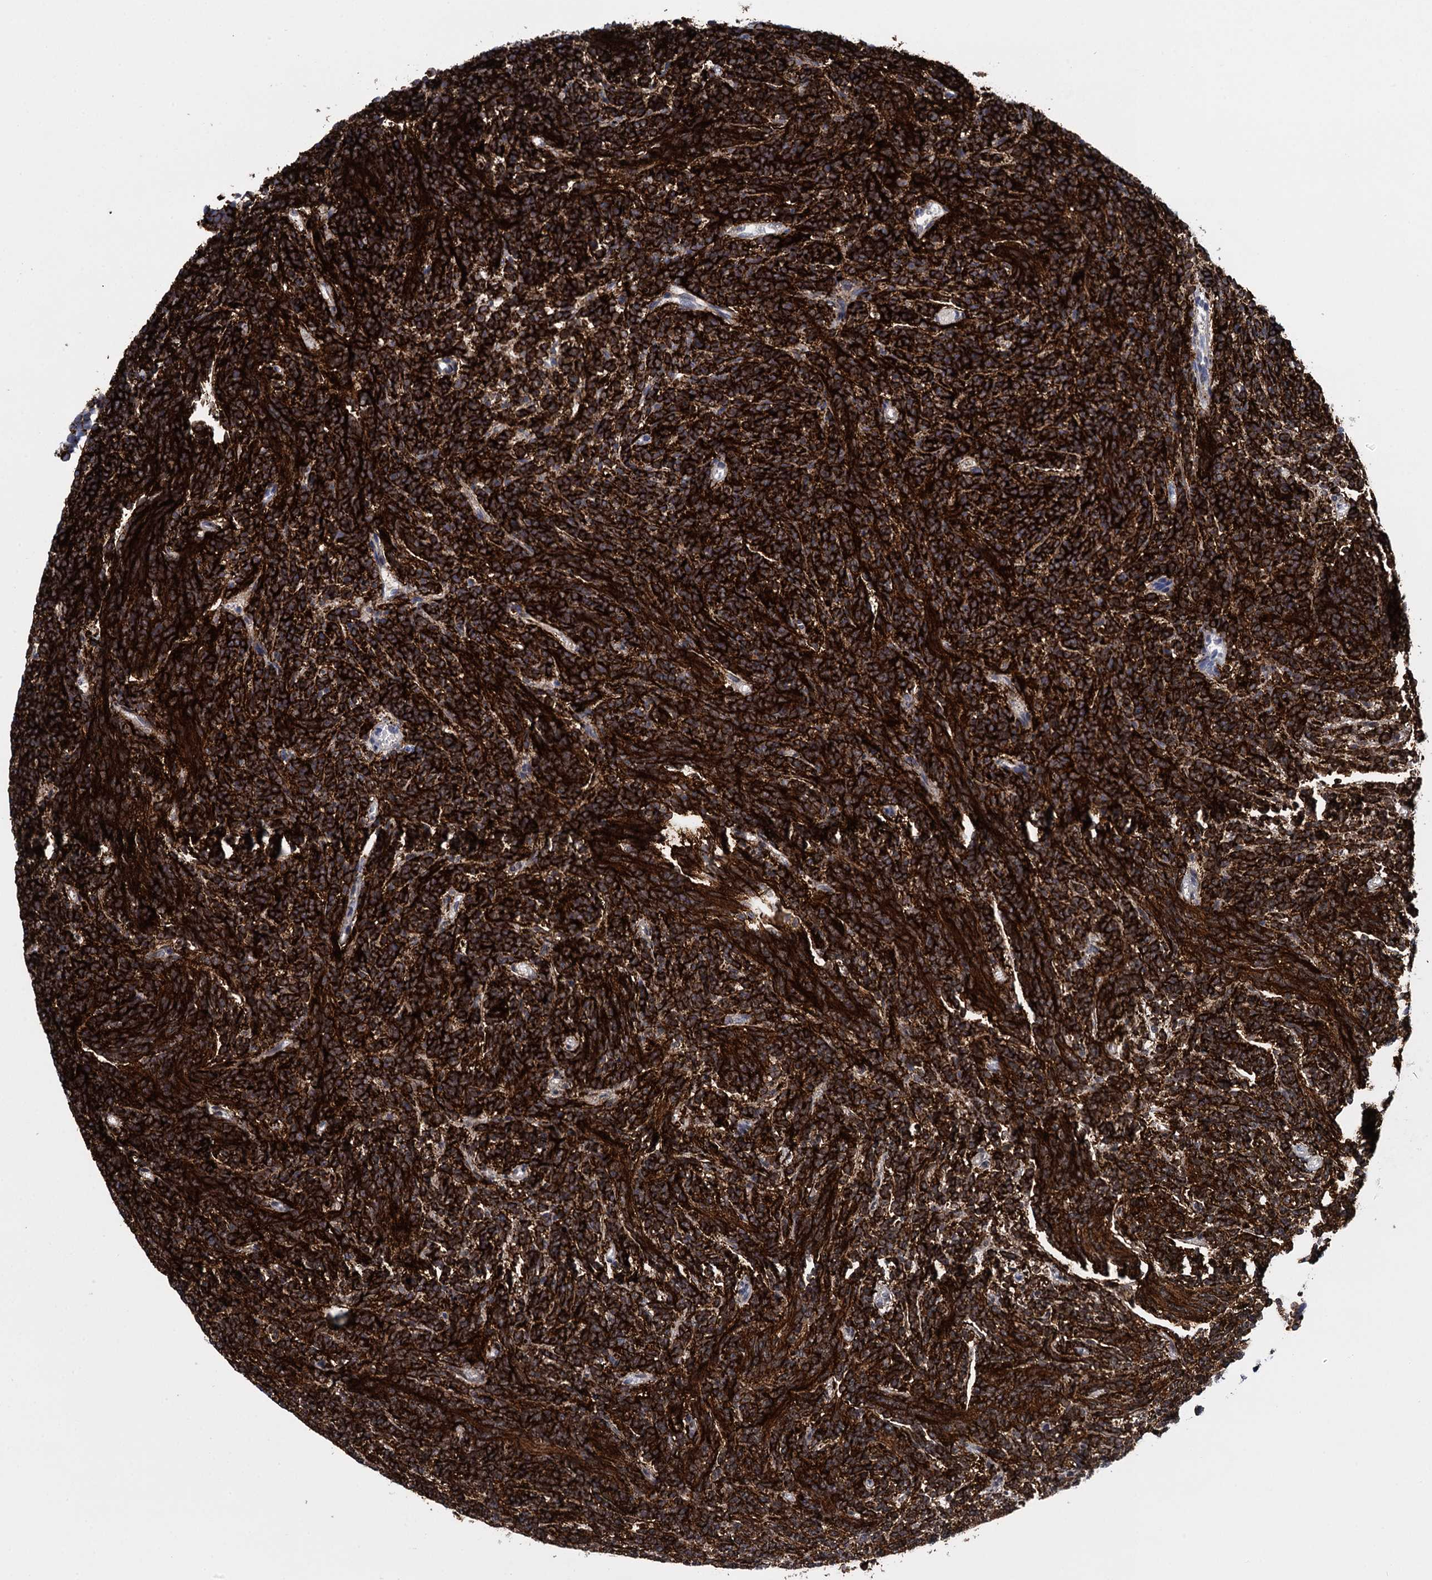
{"staining": {"intensity": "strong", "quantity": ">75%", "location": "cytoplasmic/membranous"}, "tissue": "glioma", "cell_type": "Tumor cells", "image_type": "cancer", "snomed": [{"axis": "morphology", "description": "Glioma, malignant, Low grade"}, {"axis": "topography", "description": "Brain"}], "caption": "Brown immunohistochemical staining in human glioma displays strong cytoplasmic/membranous staining in approximately >75% of tumor cells. (DAB (3,3'-diaminobenzidine) IHC with brightfield microscopy, high magnification).", "gene": "SNCG", "patient": {"sex": "female", "age": 1}}